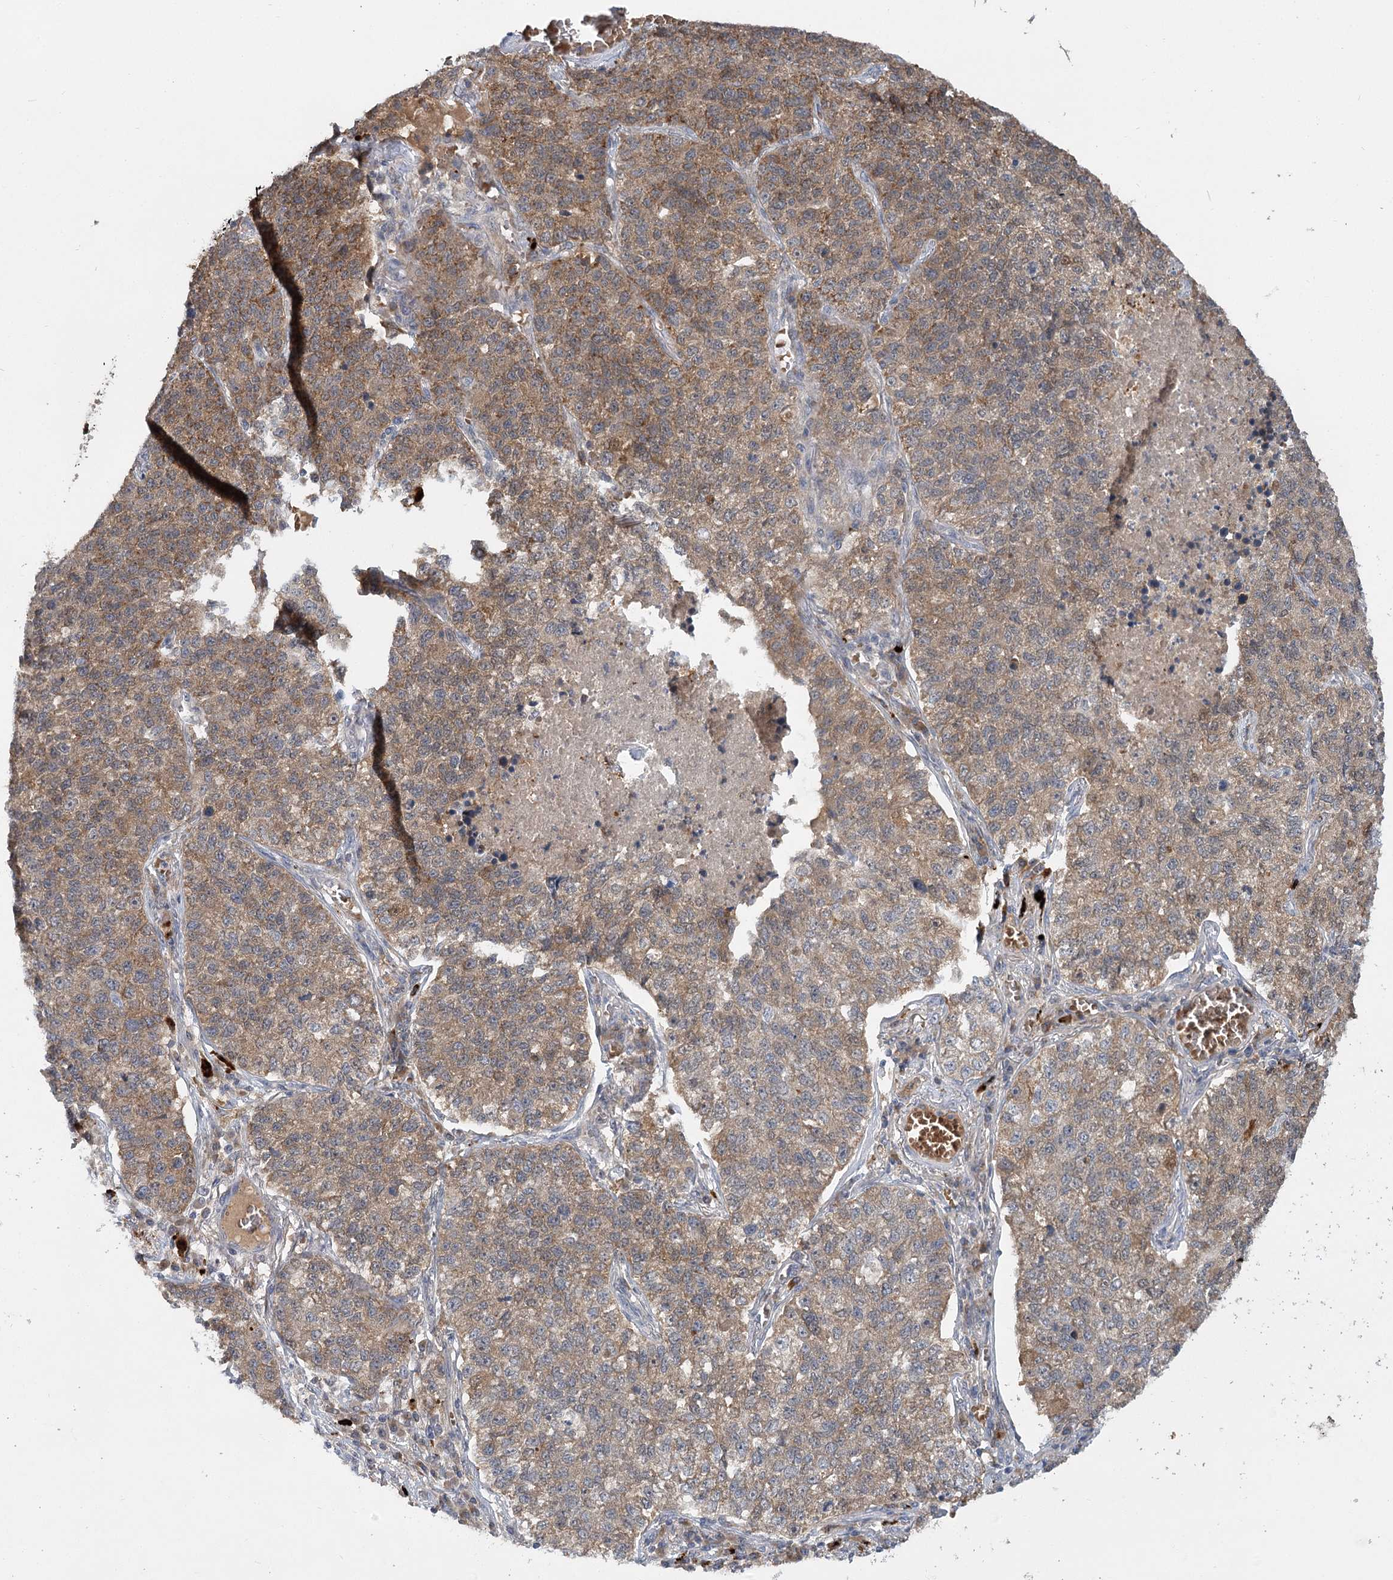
{"staining": {"intensity": "moderate", "quantity": ">75%", "location": "cytoplasmic/membranous"}, "tissue": "lung cancer", "cell_type": "Tumor cells", "image_type": "cancer", "snomed": [{"axis": "morphology", "description": "Adenocarcinoma, NOS"}, {"axis": "topography", "description": "Lung"}], "caption": "Approximately >75% of tumor cells in lung cancer (adenocarcinoma) exhibit moderate cytoplasmic/membranous protein expression as visualized by brown immunohistochemical staining.", "gene": "PYROXD2", "patient": {"sex": "male", "age": 49}}